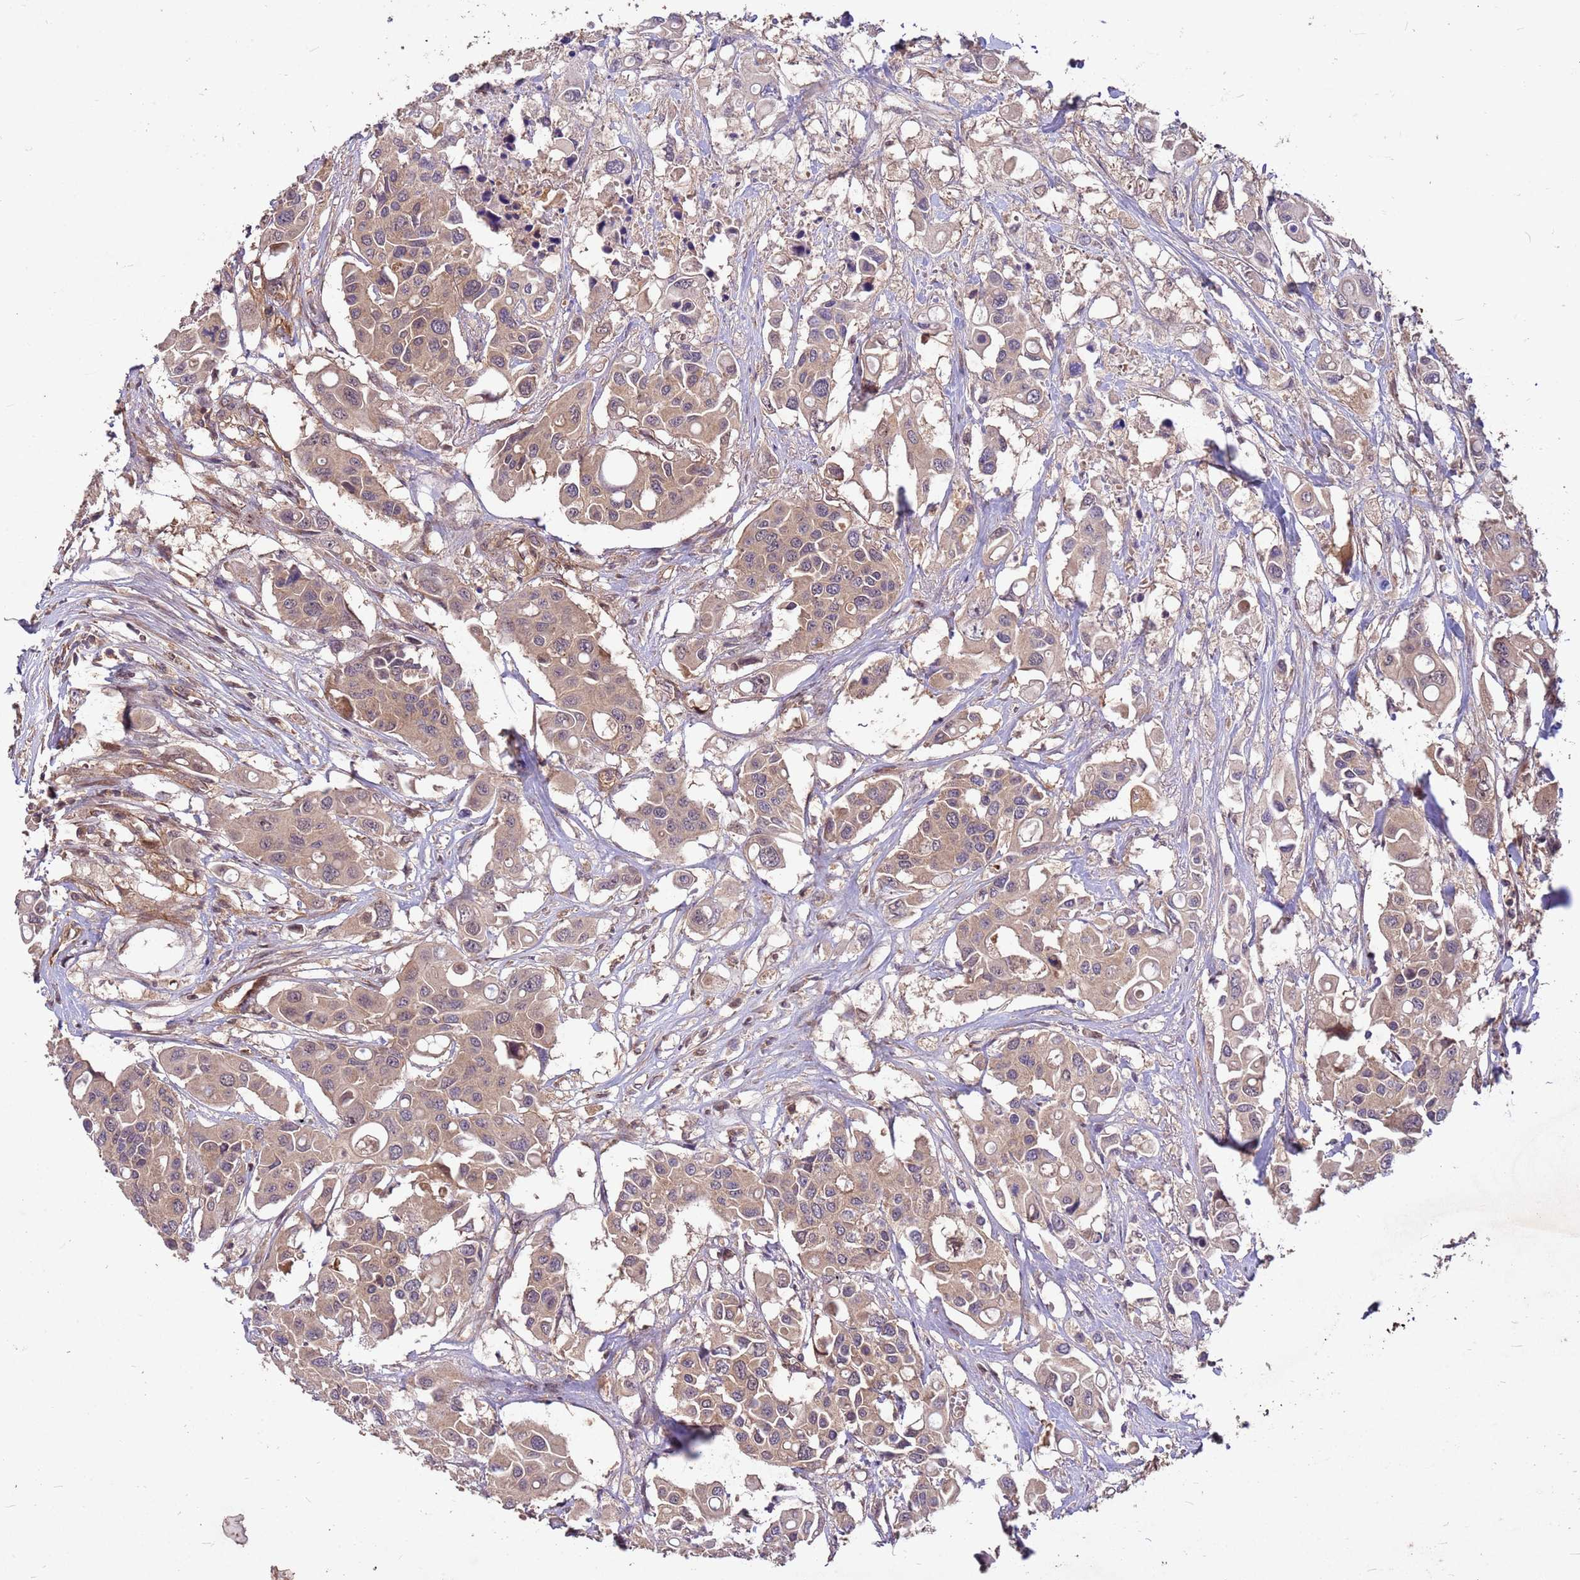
{"staining": {"intensity": "weak", "quantity": ">75%", "location": "cytoplasmic/membranous"}, "tissue": "colorectal cancer", "cell_type": "Tumor cells", "image_type": "cancer", "snomed": [{"axis": "morphology", "description": "Adenocarcinoma, NOS"}, {"axis": "topography", "description": "Colon"}], "caption": "Colorectal cancer stained for a protein (brown) exhibits weak cytoplasmic/membranous positive staining in approximately >75% of tumor cells.", "gene": "PPP2CB", "patient": {"sex": "male", "age": 77}}